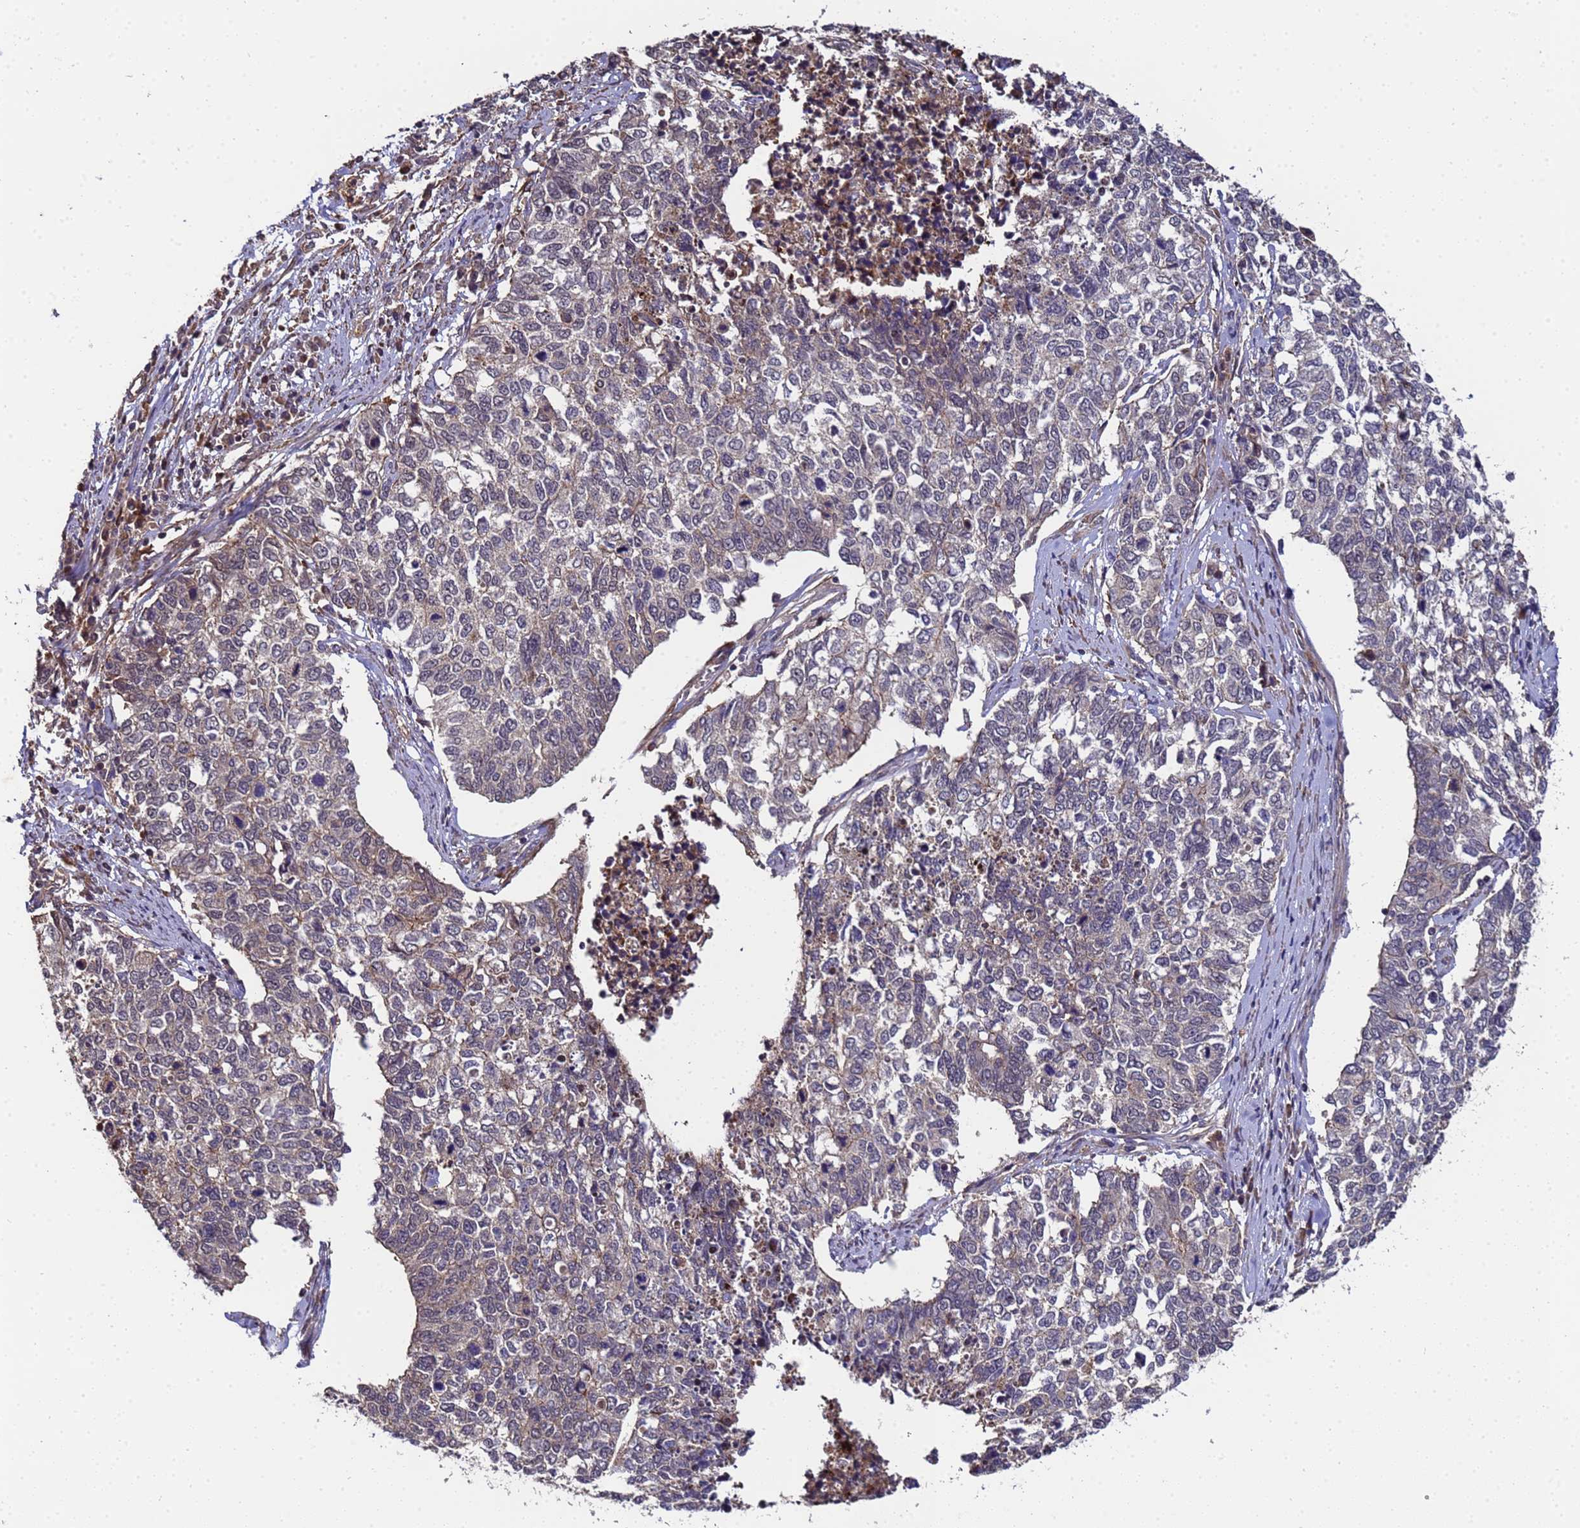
{"staining": {"intensity": "weak", "quantity": "25%-75%", "location": "cytoplasmic/membranous"}, "tissue": "cervical cancer", "cell_type": "Tumor cells", "image_type": "cancer", "snomed": [{"axis": "morphology", "description": "Squamous cell carcinoma, NOS"}, {"axis": "topography", "description": "Cervix"}], "caption": "This is an image of immunohistochemistry (IHC) staining of cervical cancer (squamous cell carcinoma), which shows weak expression in the cytoplasmic/membranous of tumor cells.", "gene": "GSTCD", "patient": {"sex": "female", "age": 63}}